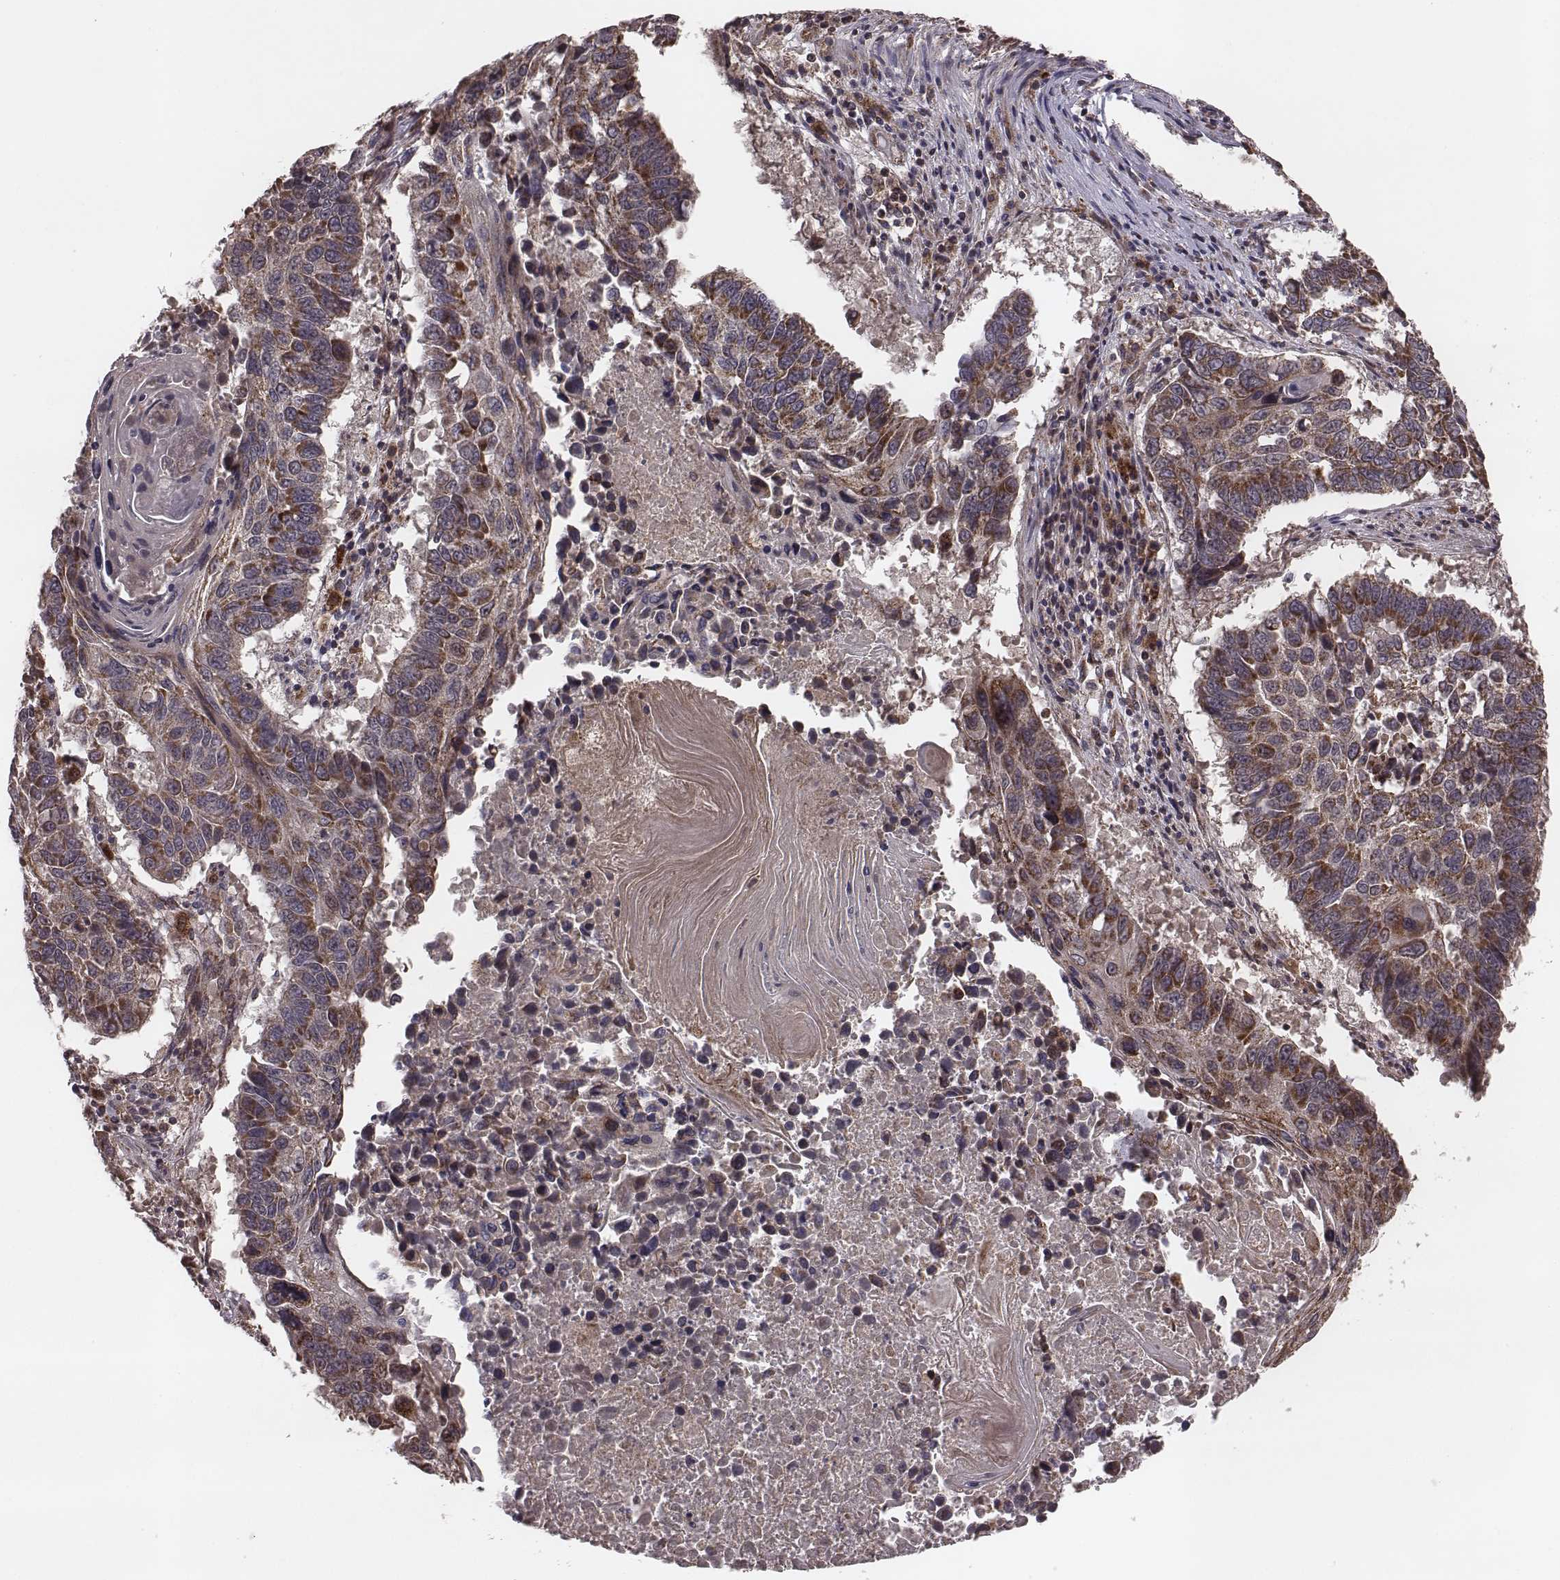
{"staining": {"intensity": "strong", "quantity": ">75%", "location": "cytoplasmic/membranous"}, "tissue": "lung cancer", "cell_type": "Tumor cells", "image_type": "cancer", "snomed": [{"axis": "morphology", "description": "Squamous cell carcinoma, NOS"}, {"axis": "topography", "description": "Lung"}], "caption": "DAB immunohistochemical staining of lung cancer (squamous cell carcinoma) displays strong cytoplasmic/membranous protein positivity in approximately >75% of tumor cells.", "gene": "ZDHHC21", "patient": {"sex": "male", "age": 73}}